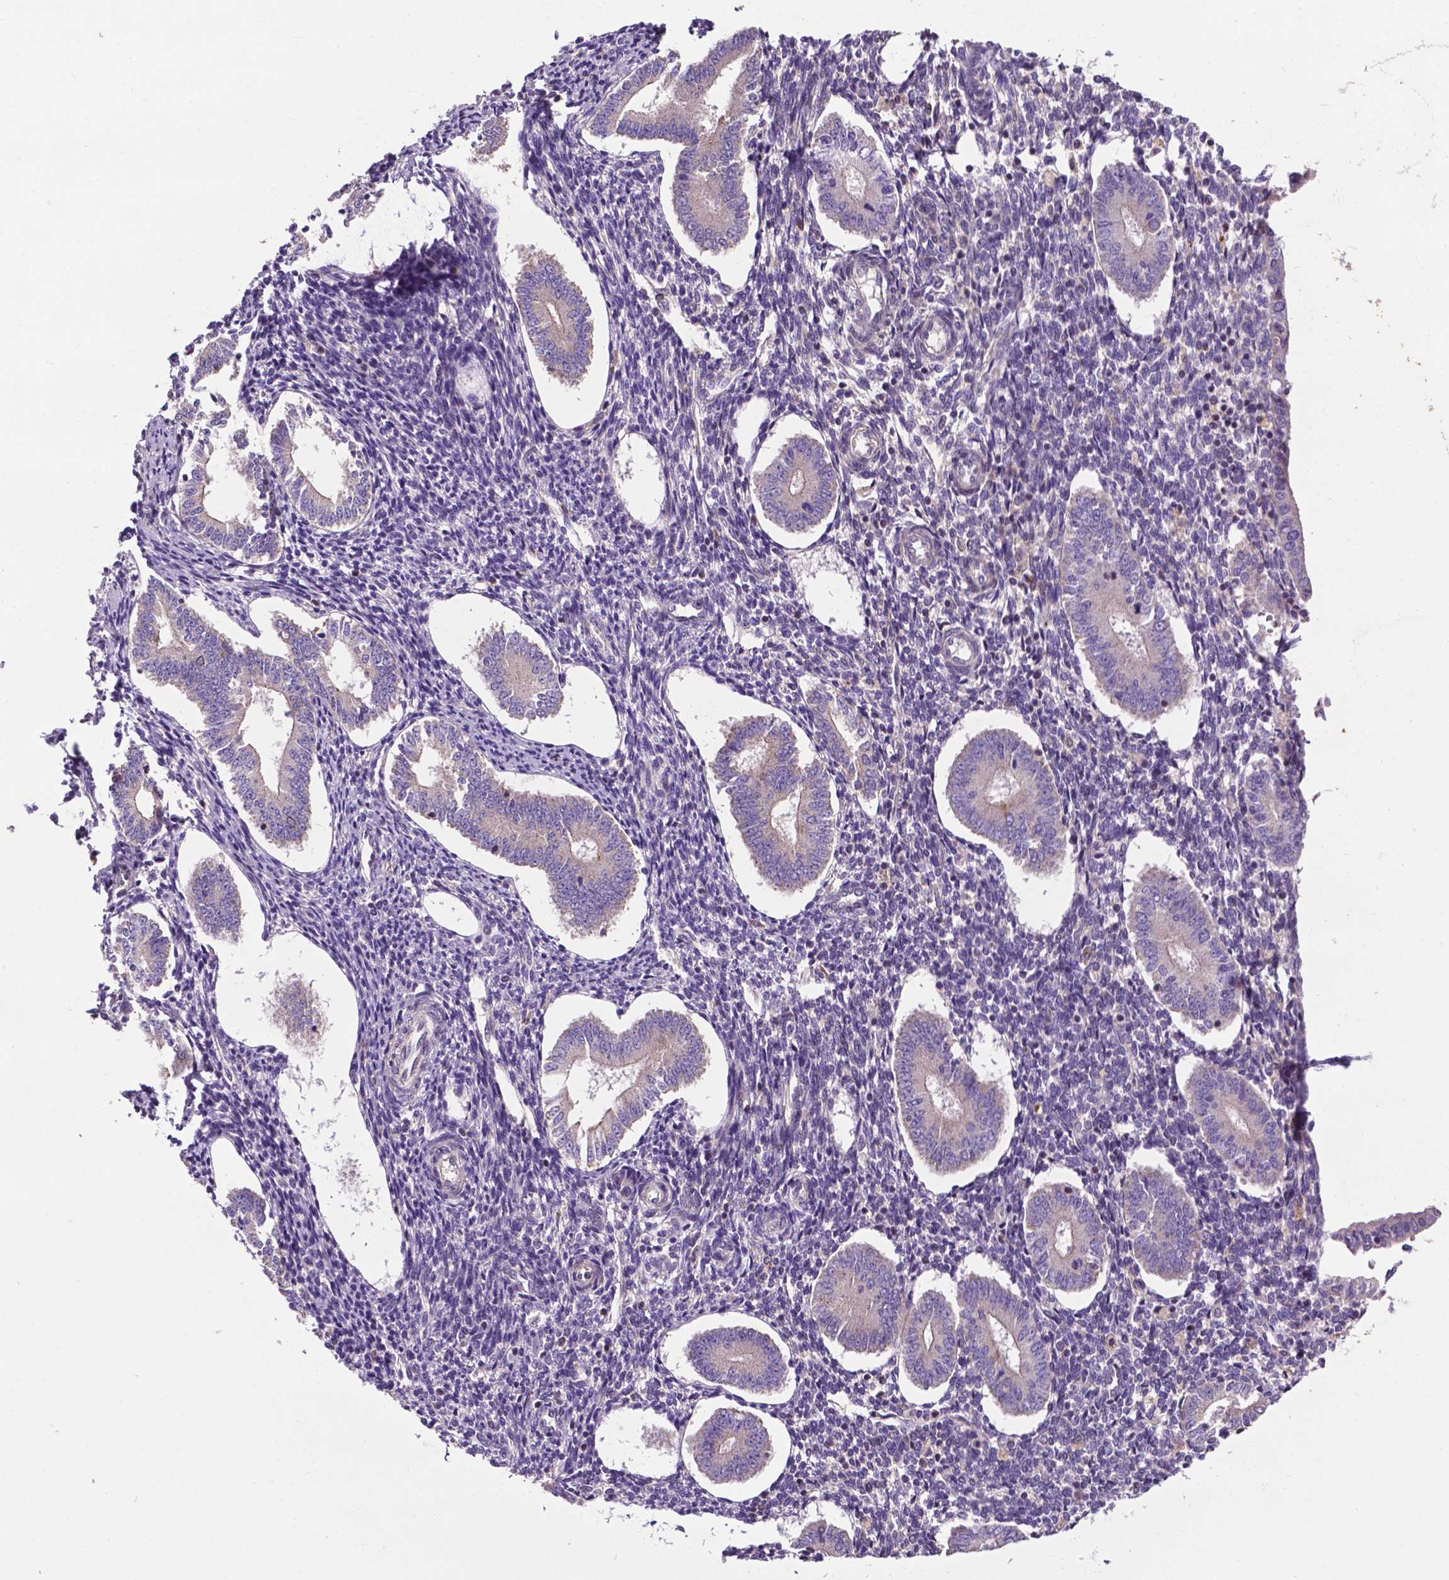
{"staining": {"intensity": "negative", "quantity": "none", "location": "none"}, "tissue": "endometrium", "cell_type": "Cells in endometrial stroma", "image_type": "normal", "snomed": [{"axis": "morphology", "description": "Normal tissue, NOS"}, {"axis": "topography", "description": "Endometrium"}], "caption": "IHC photomicrograph of unremarkable endometrium: human endometrium stained with DAB shows no significant protein positivity in cells in endometrial stroma.", "gene": "SPNS2", "patient": {"sex": "female", "age": 40}}